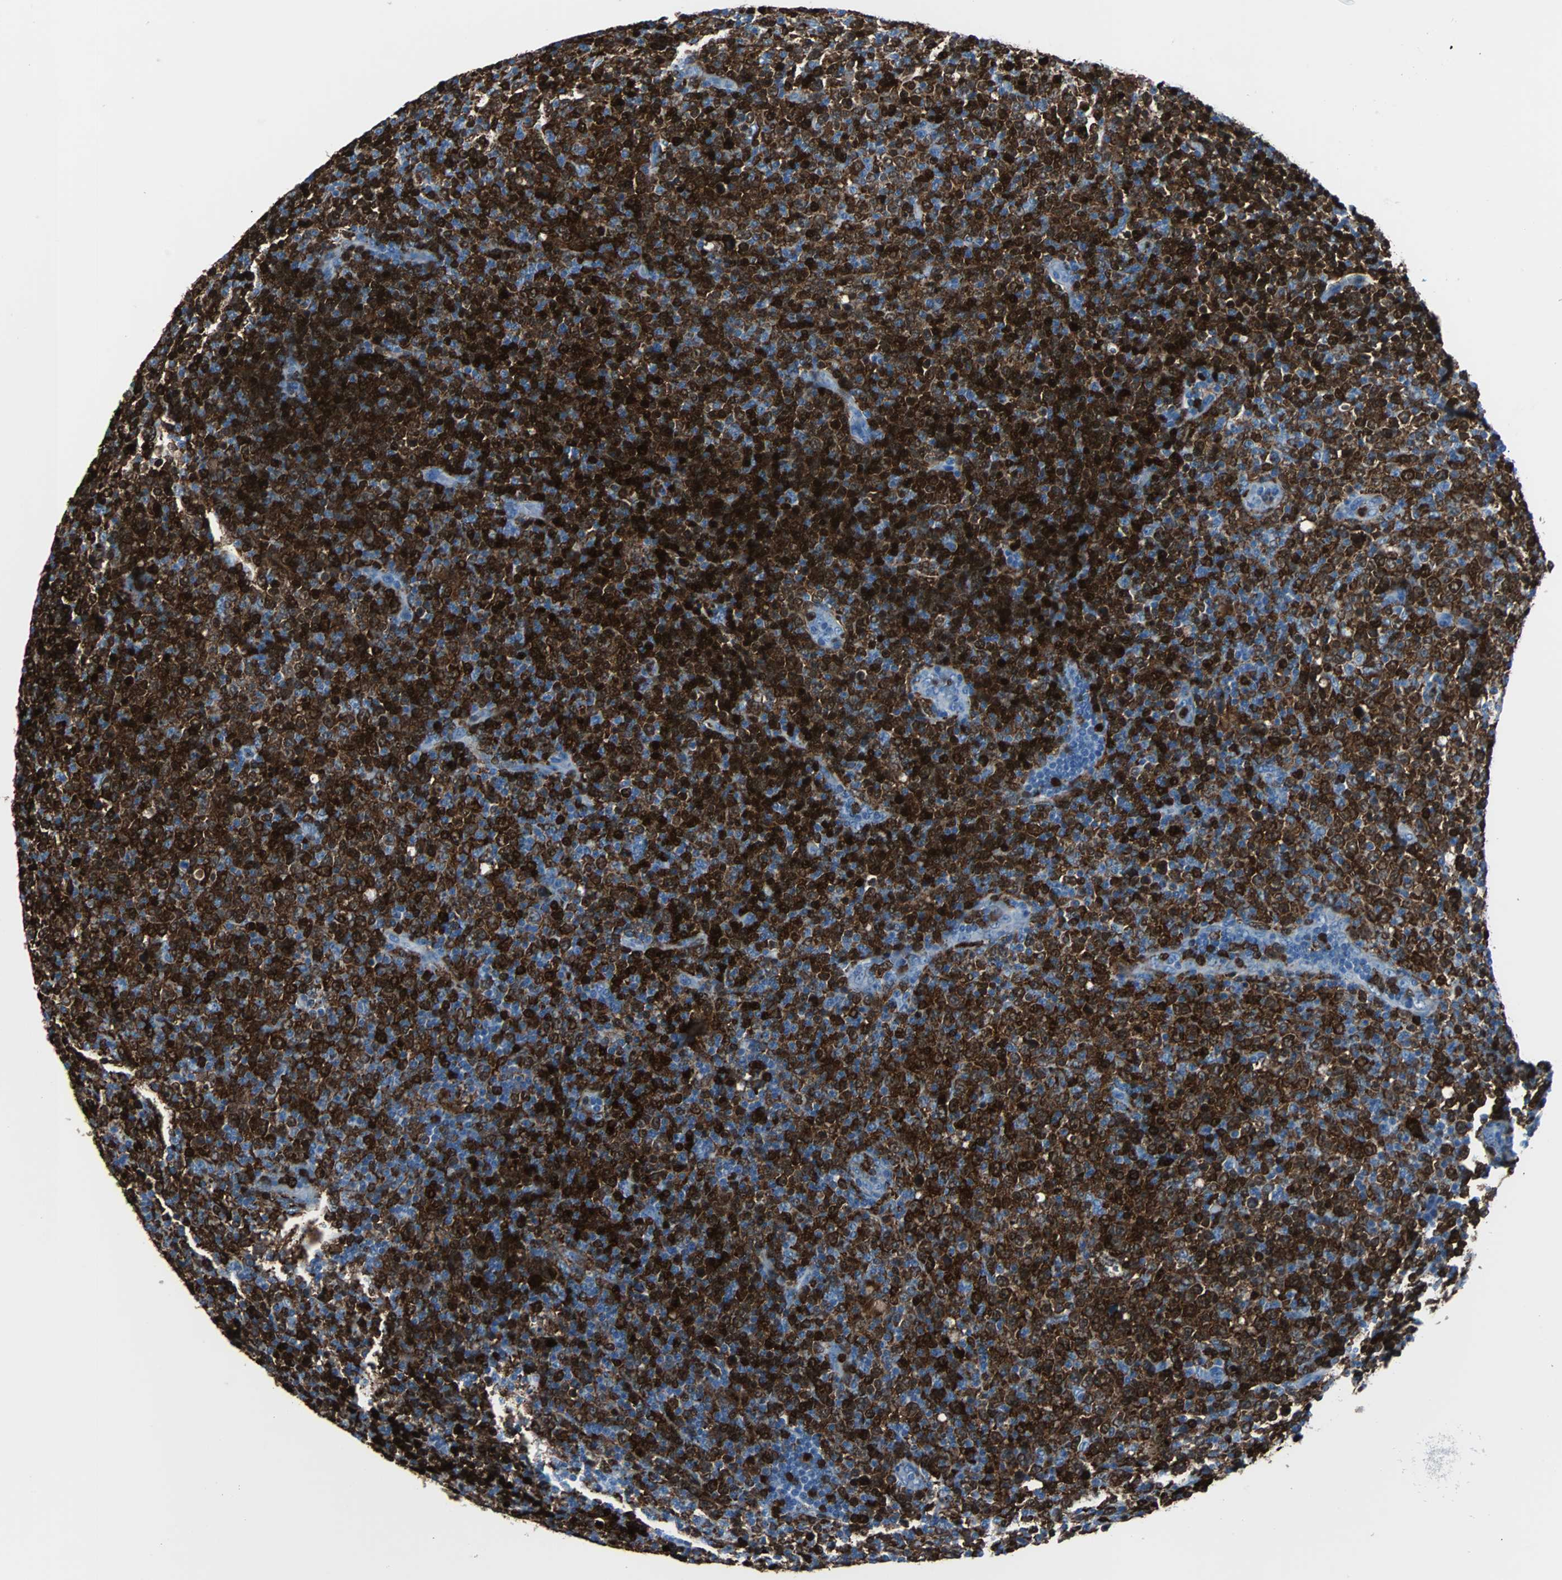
{"staining": {"intensity": "strong", "quantity": ">75%", "location": "cytoplasmic/membranous"}, "tissue": "lymphoma", "cell_type": "Tumor cells", "image_type": "cancer", "snomed": [{"axis": "morphology", "description": "Malignant lymphoma, non-Hodgkin's type, Low grade"}, {"axis": "topography", "description": "Lymph node"}], "caption": "The histopathology image shows immunohistochemical staining of malignant lymphoma, non-Hodgkin's type (low-grade). There is strong cytoplasmic/membranous positivity is seen in approximately >75% of tumor cells. The staining was performed using DAB (3,3'-diaminobenzidine), with brown indicating positive protein expression. Nuclei are stained blue with hematoxylin.", "gene": "SYK", "patient": {"sex": "male", "age": 70}}